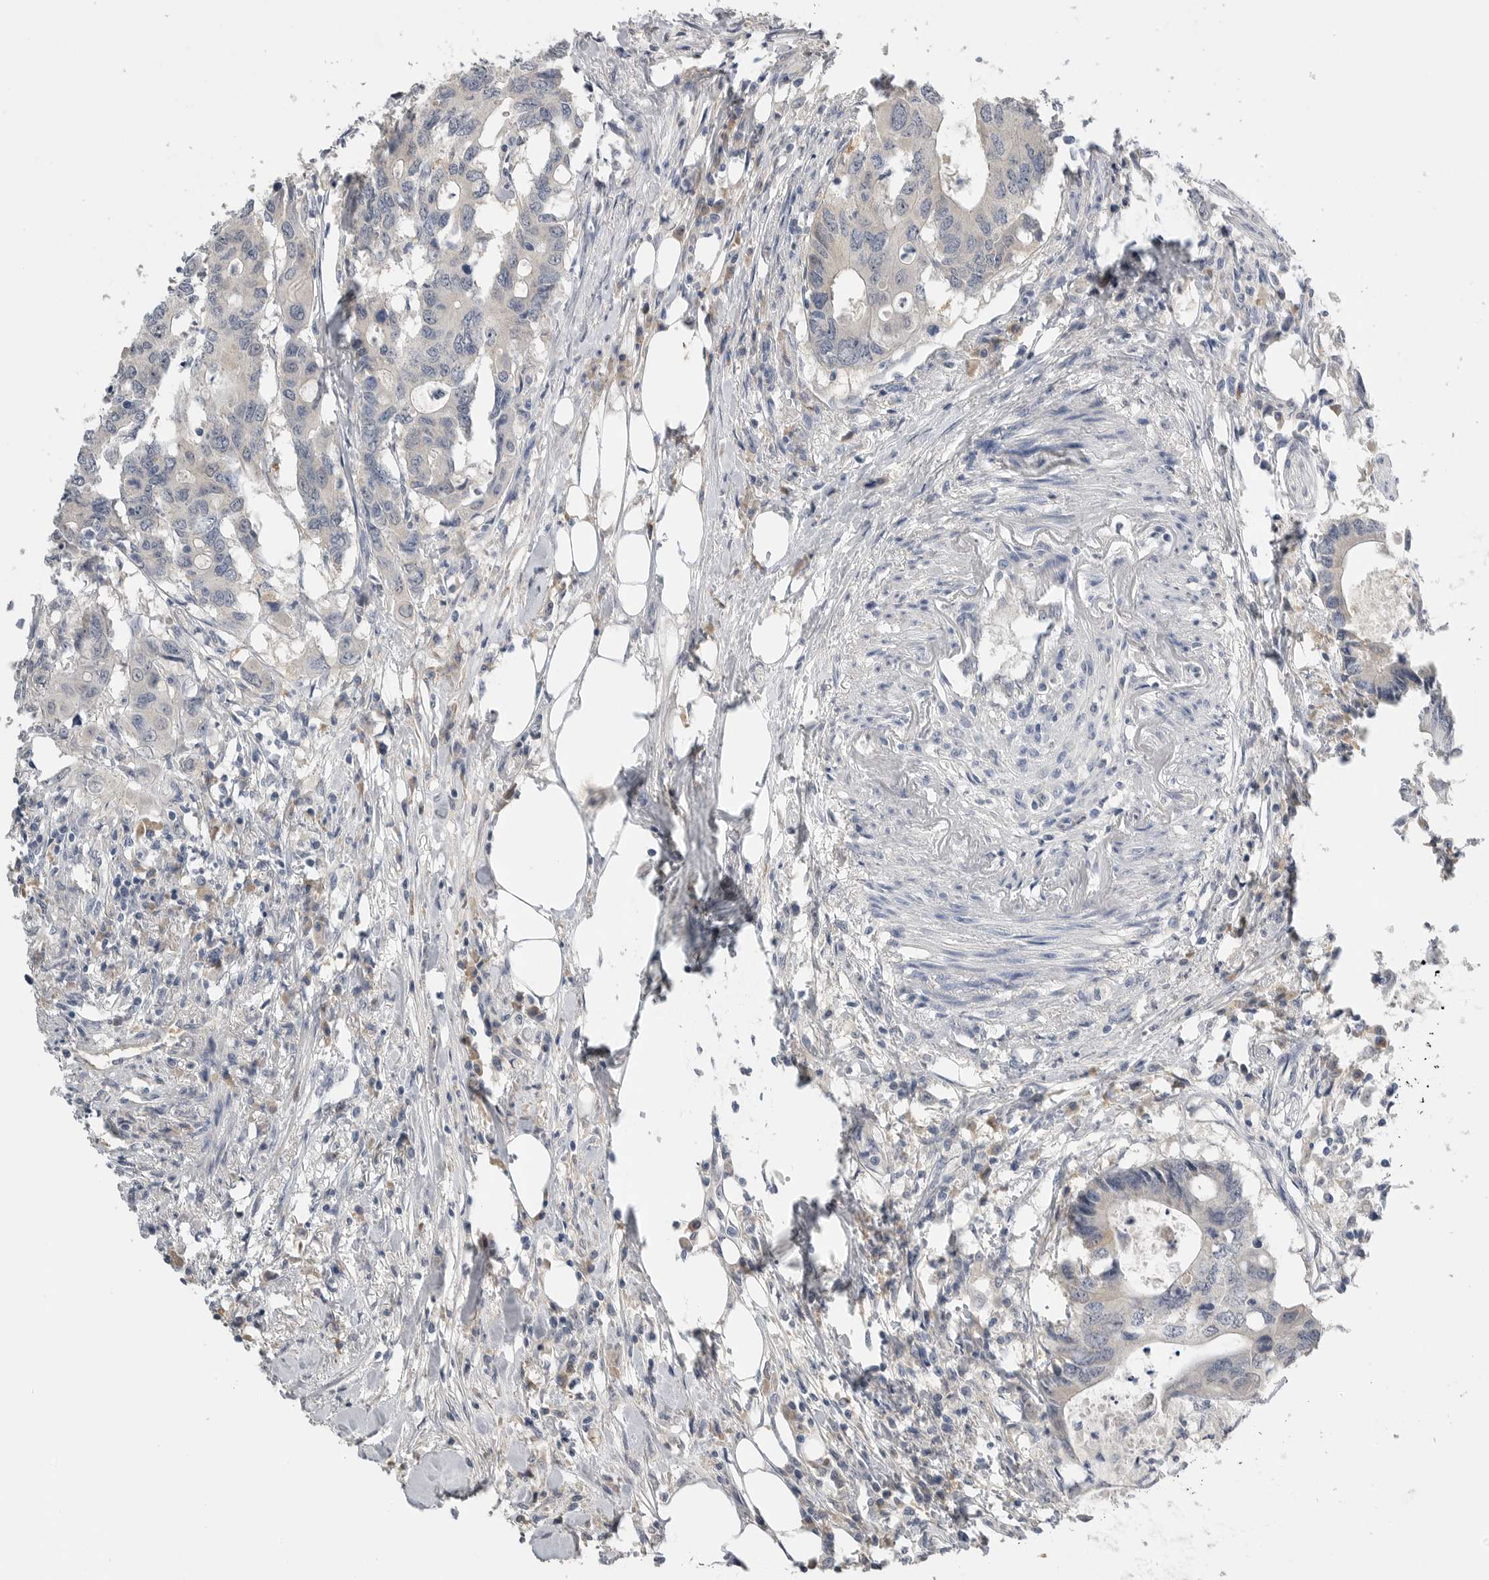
{"staining": {"intensity": "negative", "quantity": "none", "location": "none"}, "tissue": "colorectal cancer", "cell_type": "Tumor cells", "image_type": "cancer", "snomed": [{"axis": "morphology", "description": "Adenocarcinoma, NOS"}, {"axis": "topography", "description": "Colon"}], "caption": "A histopathology image of colorectal adenocarcinoma stained for a protein shows no brown staining in tumor cells.", "gene": "FABP6", "patient": {"sex": "male", "age": 71}}